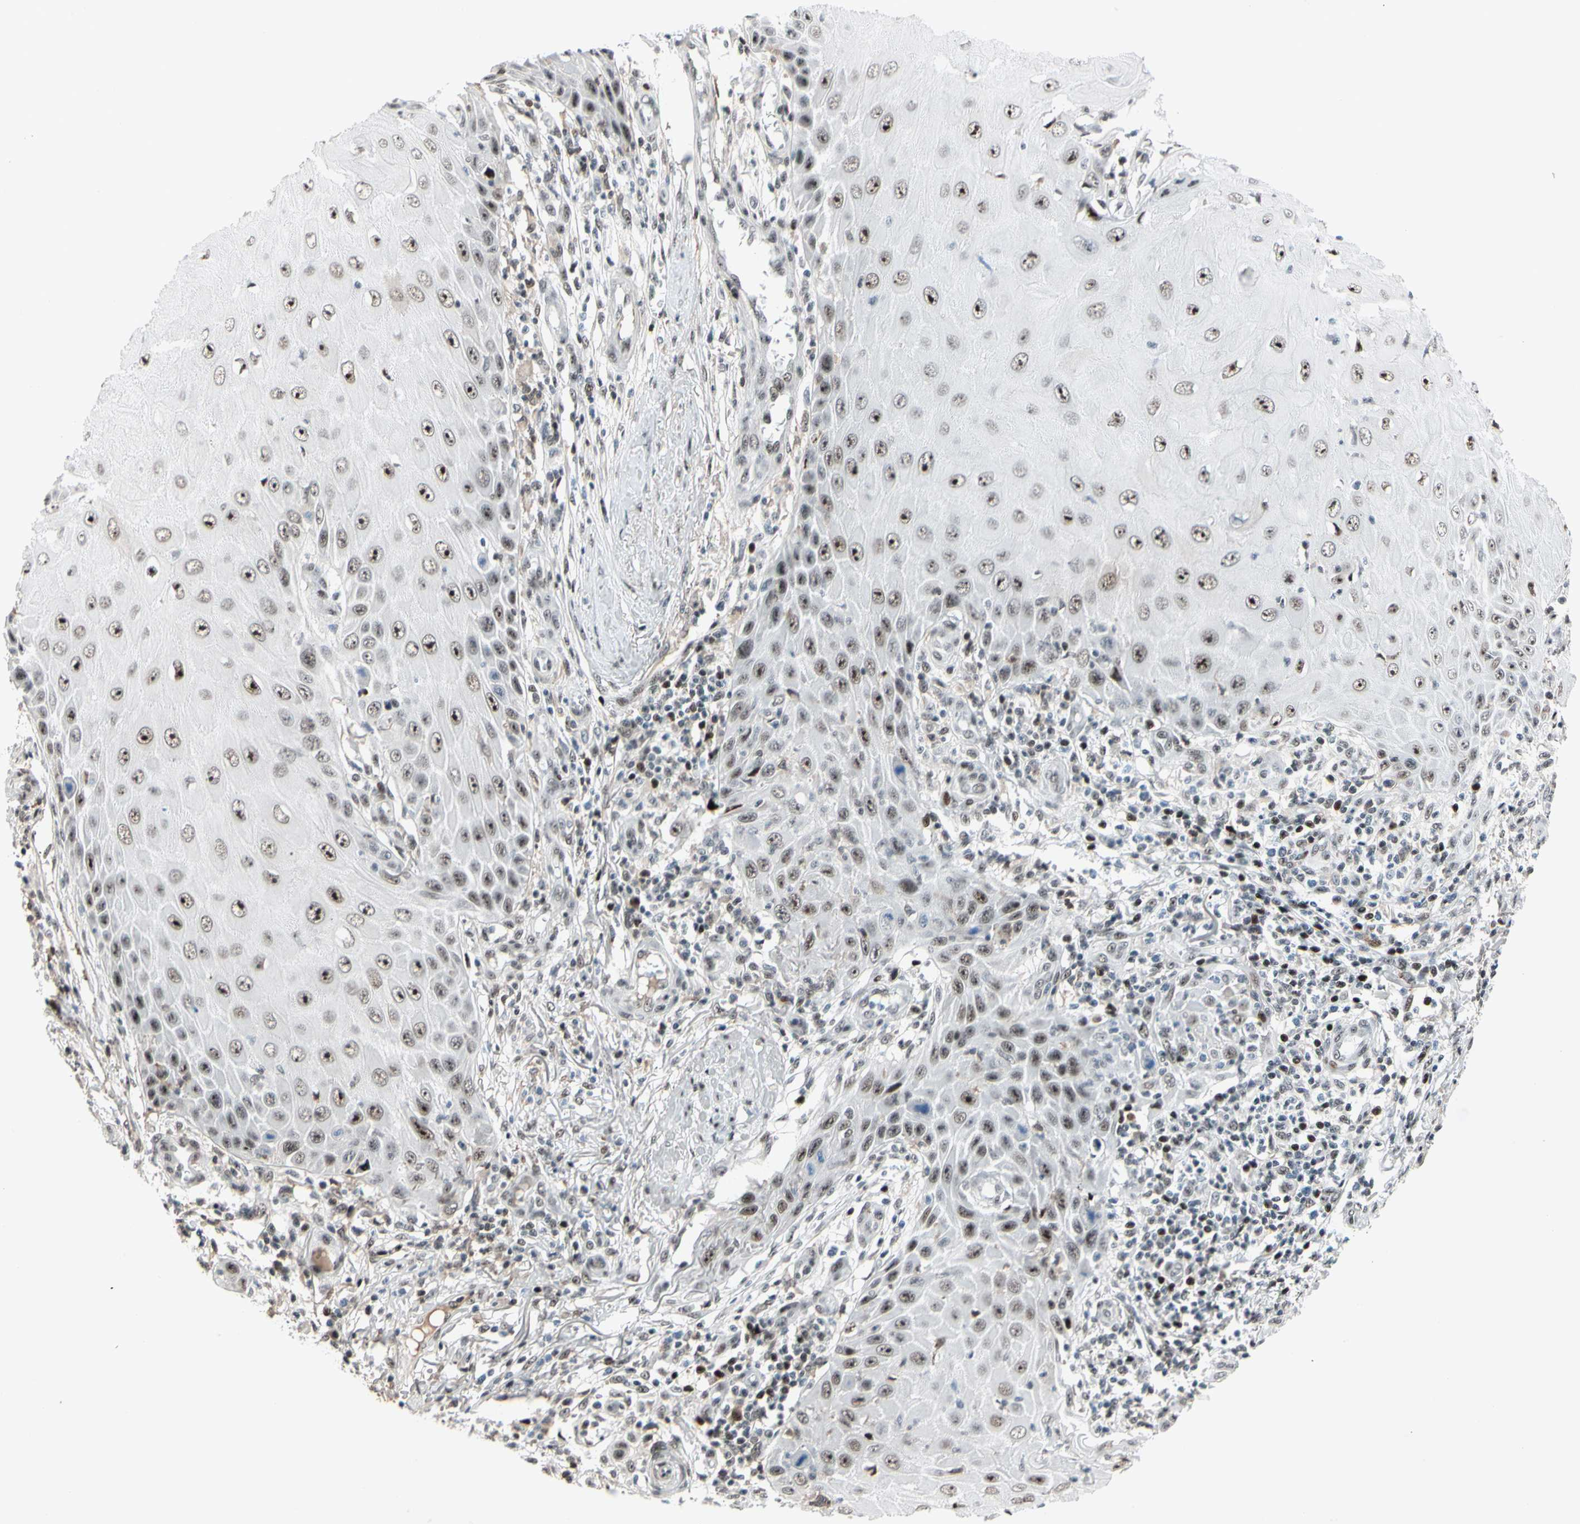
{"staining": {"intensity": "moderate", "quantity": "25%-75%", "location": "nuclear"}, "tissue": "skin cancer", "cell_type": "Tumor cells", "image_type": "cancer", "snomed": [{"axis": "morphology", "description": "Squamous cell carcinoma, NOS"}, {"axis": "topography", "description": "Skin"}], "caption": "Immunohistochemical staining of skin cancer reveals medium levels of moderate nuclear protein staining in approximately 25%-75% of tumor cells.", "gene": "FOXO3", "patient": {"sex": "female", "age": 73}}